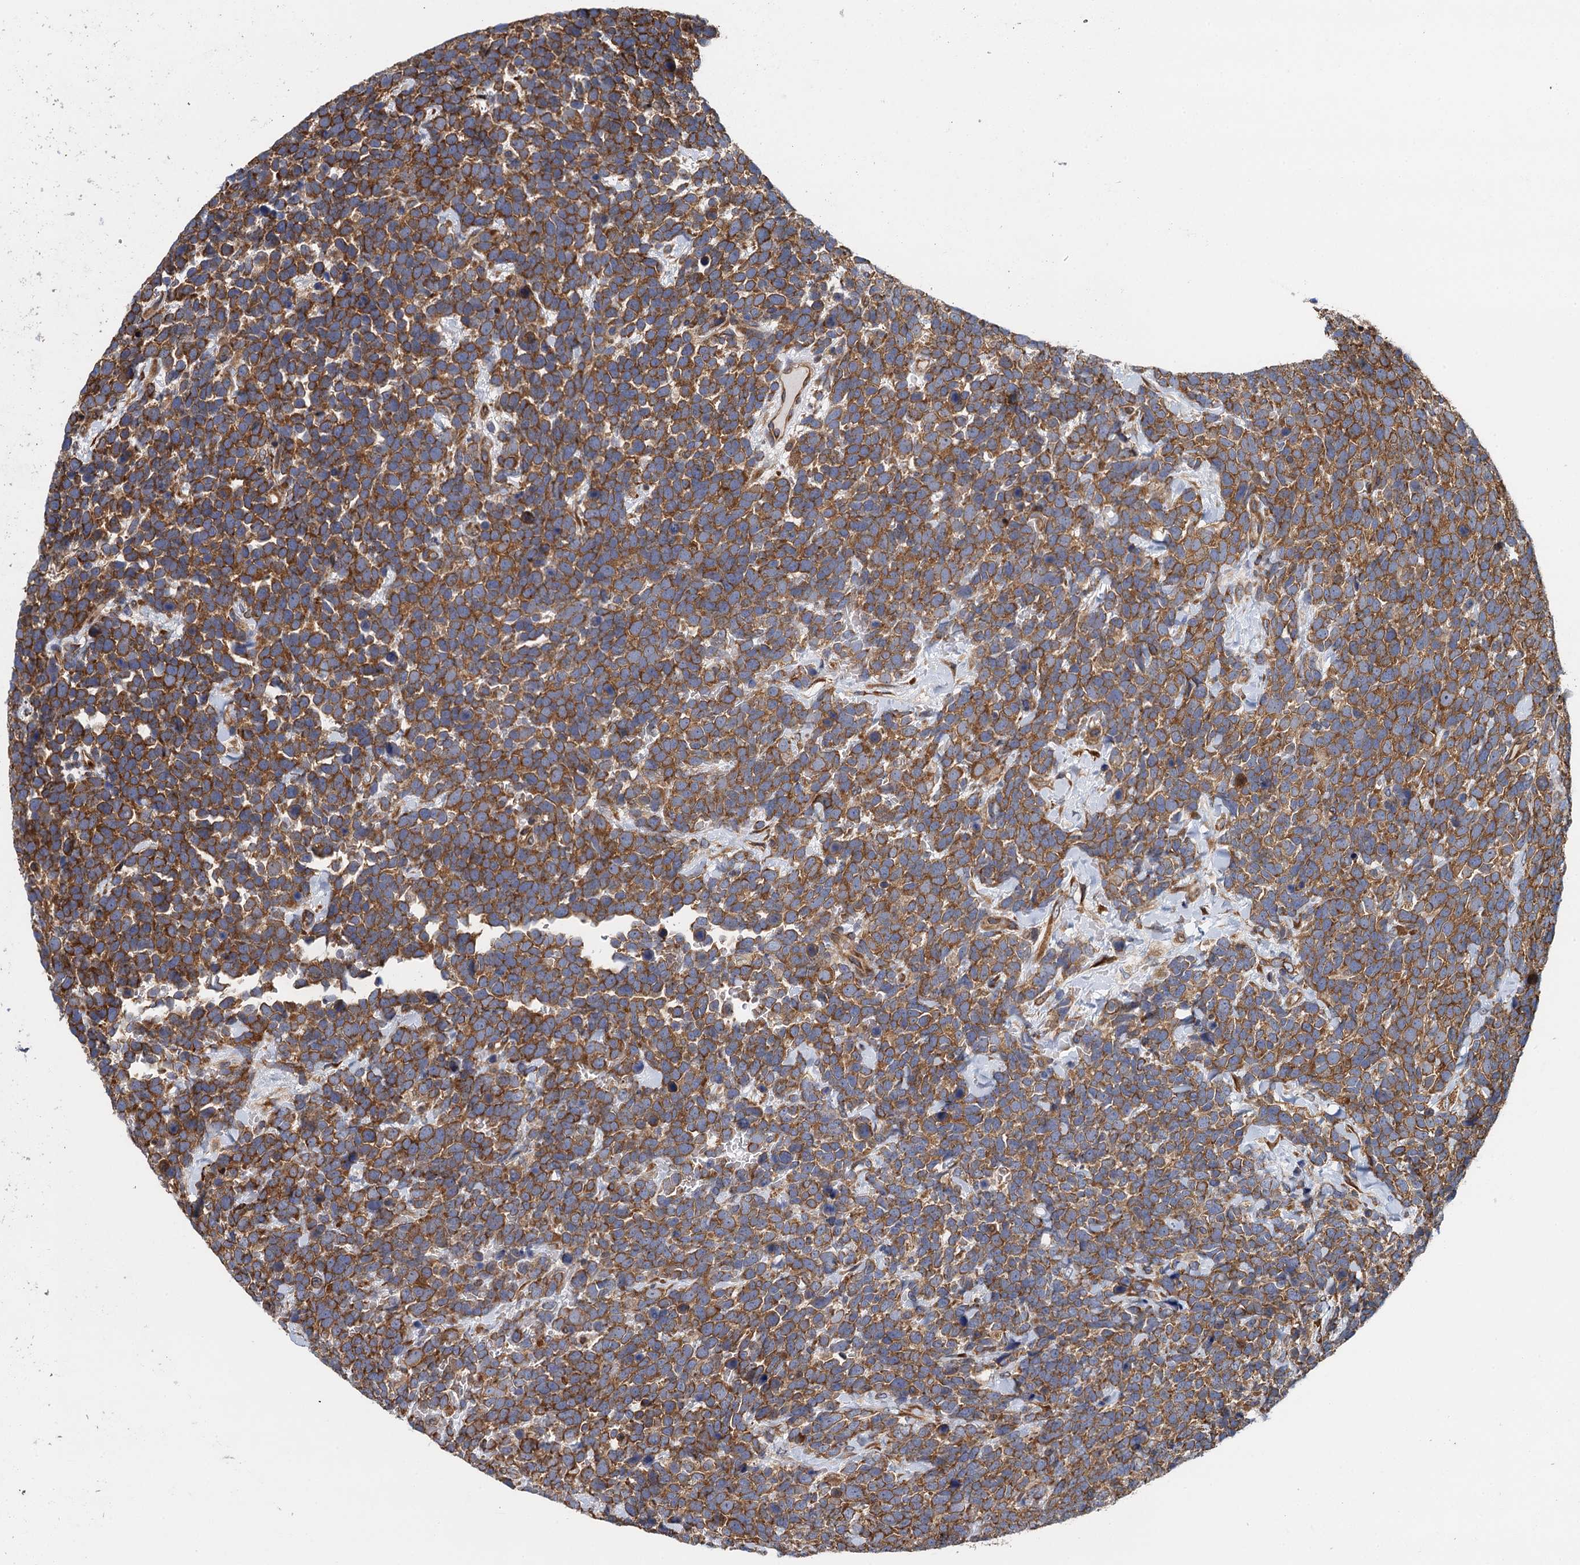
{"staining": {"intensity": "moderate", "quantity": ">75%", "location": "cytoplasmic/membranous"}, "tissue": "urothelial cancer", "cell_type": "Tumor cells", "image_type": "cancer", "snomed": [{"axis": "morphology", "description": "Urothelial carcinoma, High grade"}, {"axis": "topography", "description": "Urinary bladder"}], "caption": "A brown stain labels moderate cytoplasmic/membranous staining of a protein in urothelial cancer tumor cells.", "gene": "MDM1", "patient": {"sex": "female", "age": 82}}